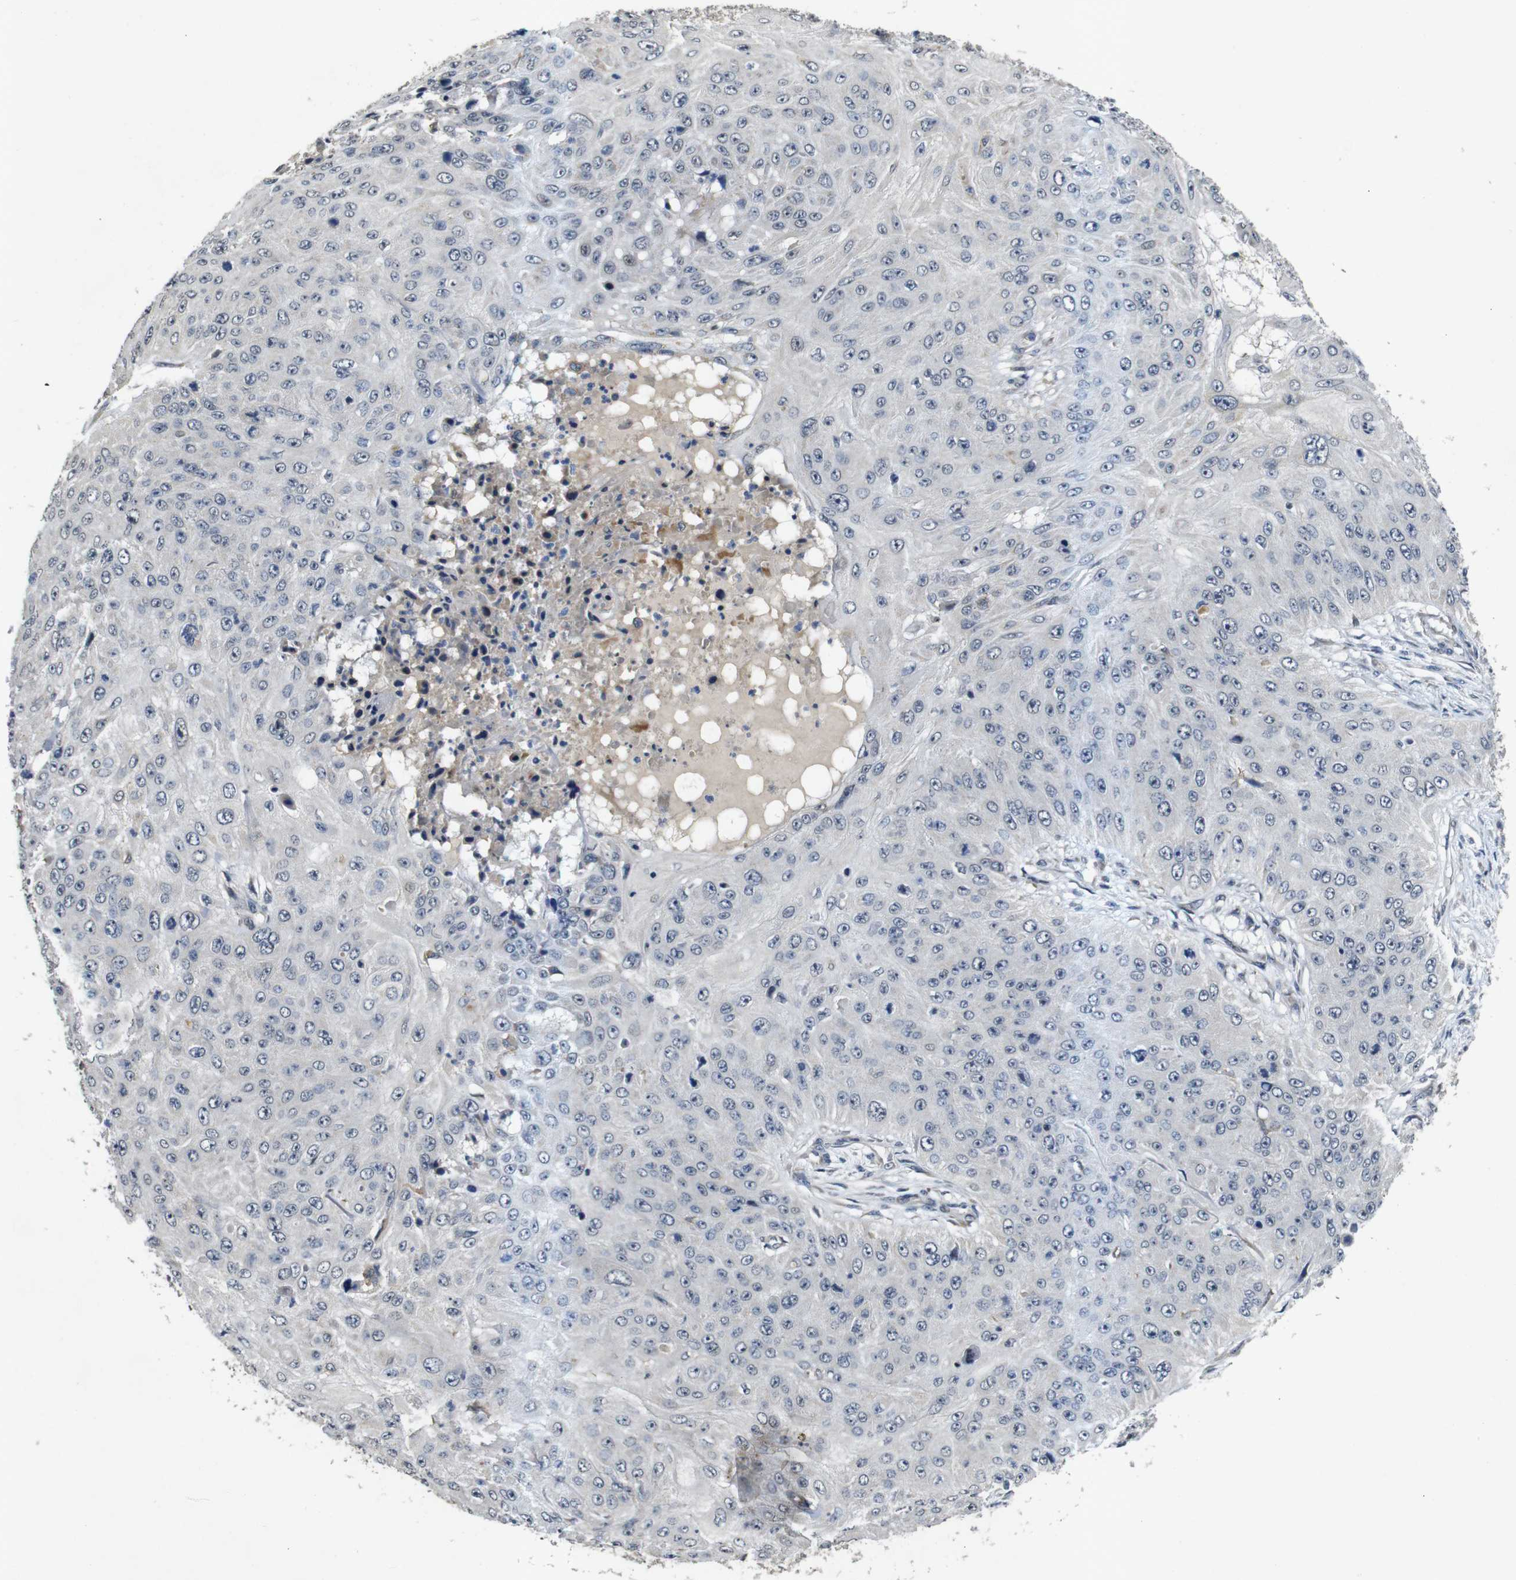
{"staining": {"intensity": "negative", "quantity": "none", "location": "none"}, "tissue": "skin cancer", "cell_type": "Tumor cells", "image_type": "cancer", "snomed": [{"axis": "morphology", "description": "Squamous cell carcinoma, NOS"}, {"axis": "topography", "description": "Skin"}], "caption": "This is an immunohistochemistry (IHC) micrograph of human skin squamous cell carcinoma. There is no positivity in tumor cells.", "gene": "MAGI2", "patient": {"sex": "female", "age": 80}}